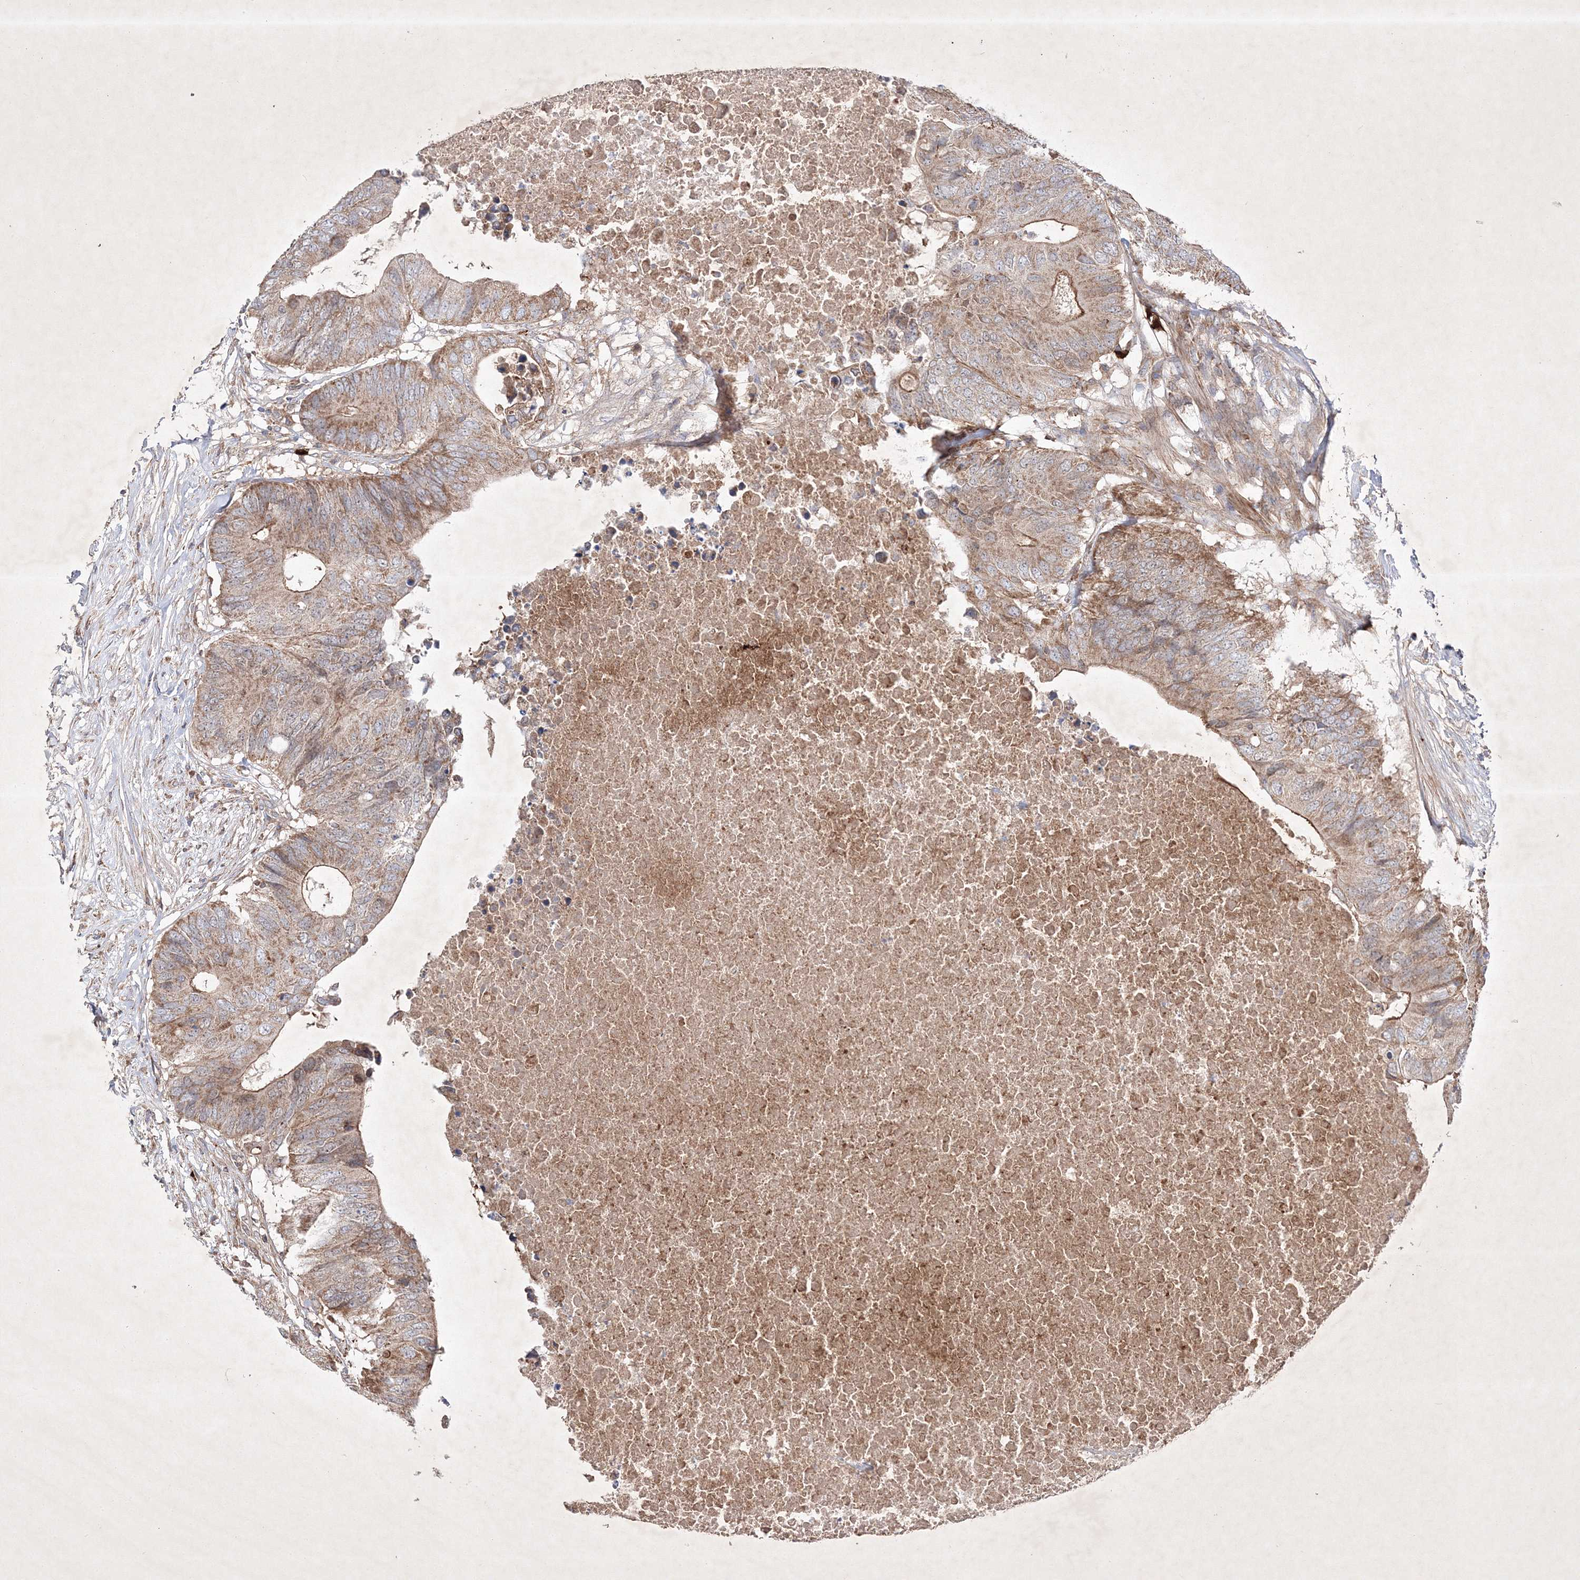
{"staining": {"intensity": "moderate", "quantity": ">75%", "location": "cytoplasmic/membranous"}, "tissue": "colorectal cancer", "cell_type": "Tumor cells", "image_type": "cancer", "snomed": [{"axis": "morphology", "description": "Adenocarcinoma, NOS"}, {"axis": "topography", "description": "Colon"}], "caption": "Immunohistochemistry (DAB) staining of human colorectal adenocarcinoma displays moderate cytoplasmic/membranous protein positivity in about >75% of tumor cells. (brown staining indicates protein expression, while blue staining denotes nuclei).", "gene": "OPA1", "patient": {"sex": "male", "age": 71}}